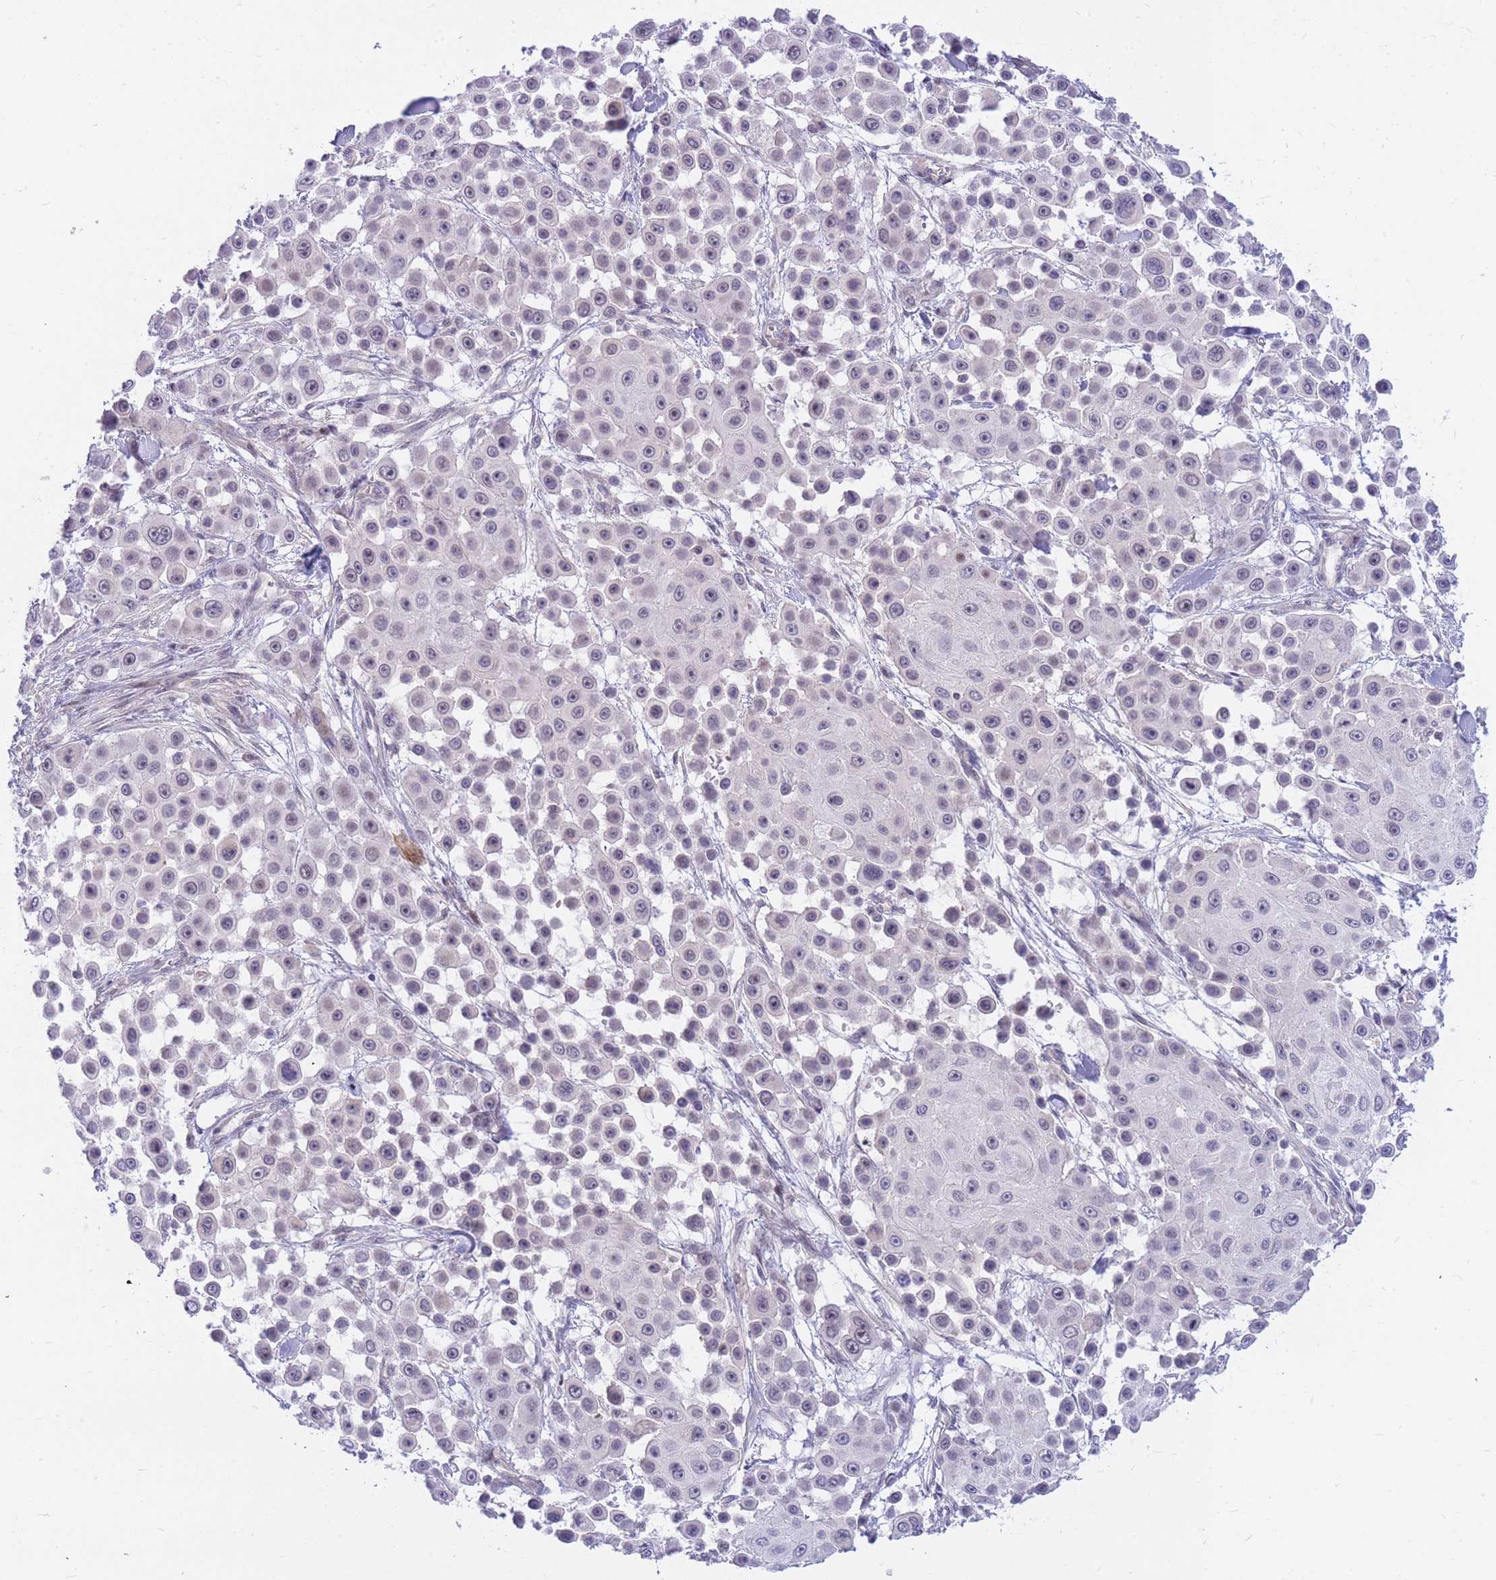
{"staining": {"intensity": "weak", "quantity": "<25%", "location": "nuclear"}, "tissue": "skin cancer", "cell_type": "Tumor cells", "image_type": "cancer", "snomed": [{"axis": "morphology", "description": "Squamous cell carcinoma, NOS"}, {"axis": "topography", "description": "Skin"}], "caption": "Skin cancer was stained to show a protein in brown. There is no significant staining in tumor cells.", "gene": "TLE2", "patient": {"sex": "male", "age": 67}}